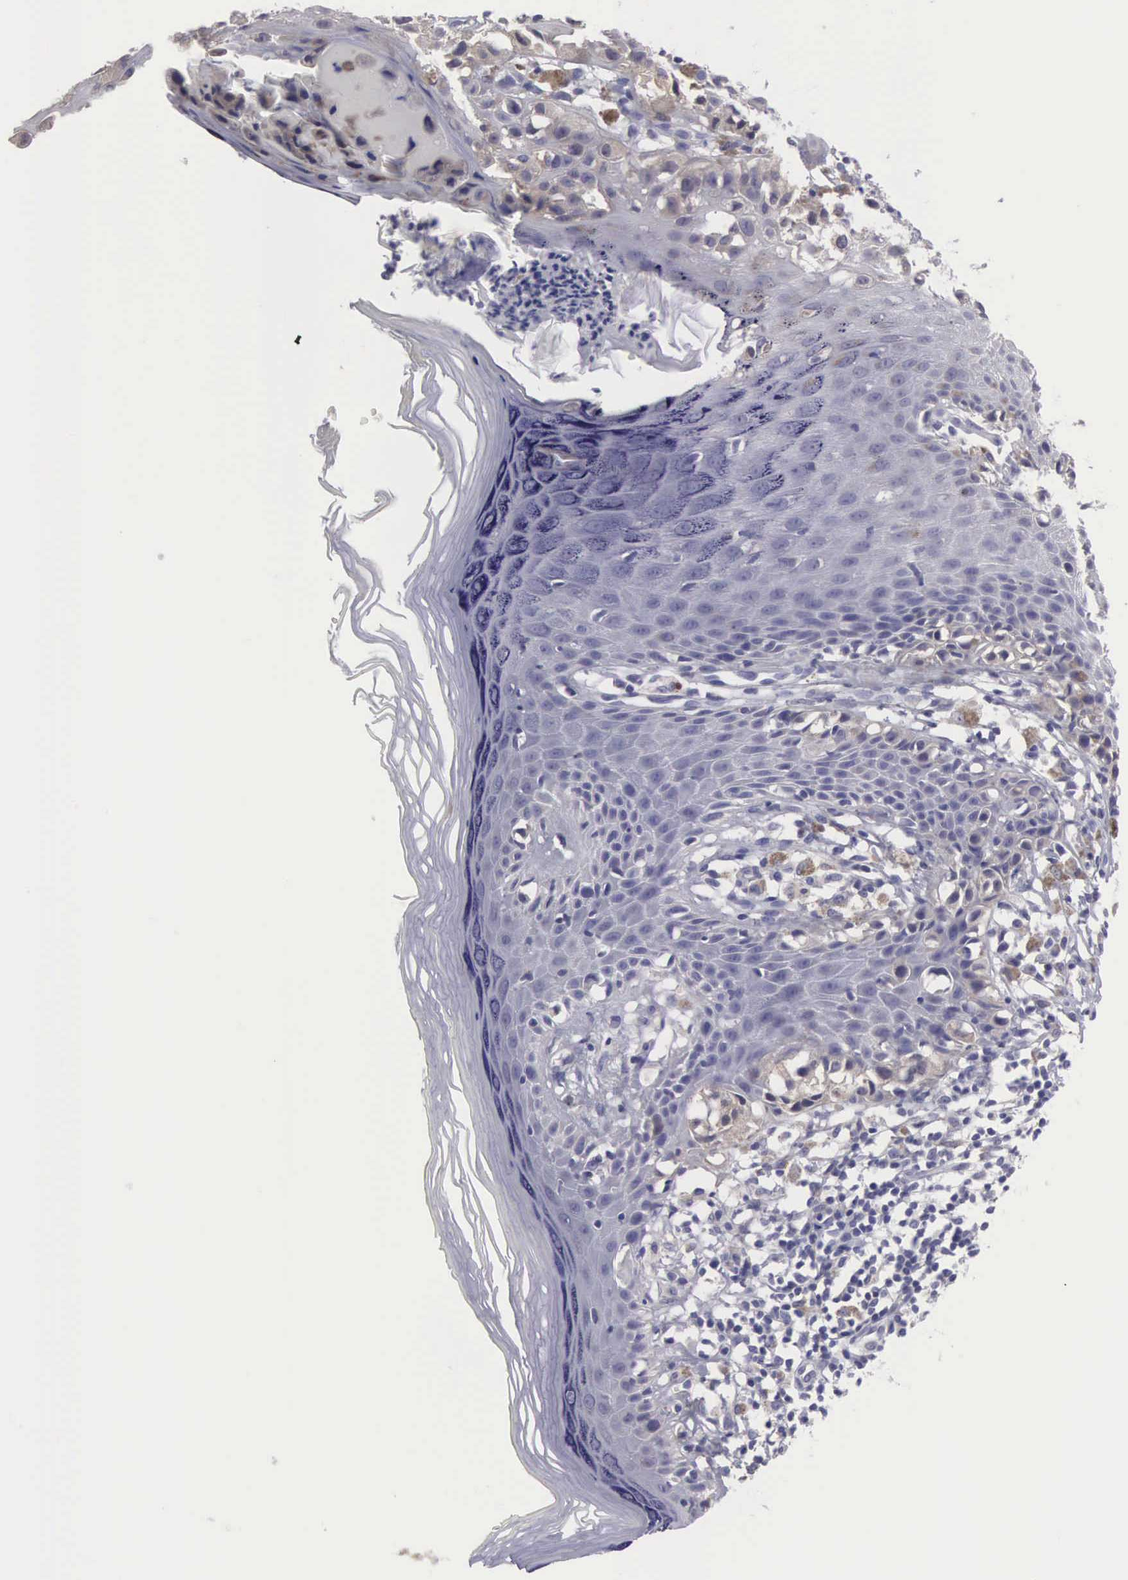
{"staining": {"intensity": "negative", "quantity": "none", "location": "none"}, "tissue": "melanoma", "cell_type": "Tumor cells", "image_type": "cancer", "snomed": [{"axis": "morphology", "description": "Malignant melanoma, NOS"}, {"axis": "topography", "description": "Skin"}], "caption": "Malignant melanoma was stained to show a protein in brown. There is no significant staining in tumor cells.", "gene": "SLITRK4", "patient": {"sex": "female", "age": 52}}